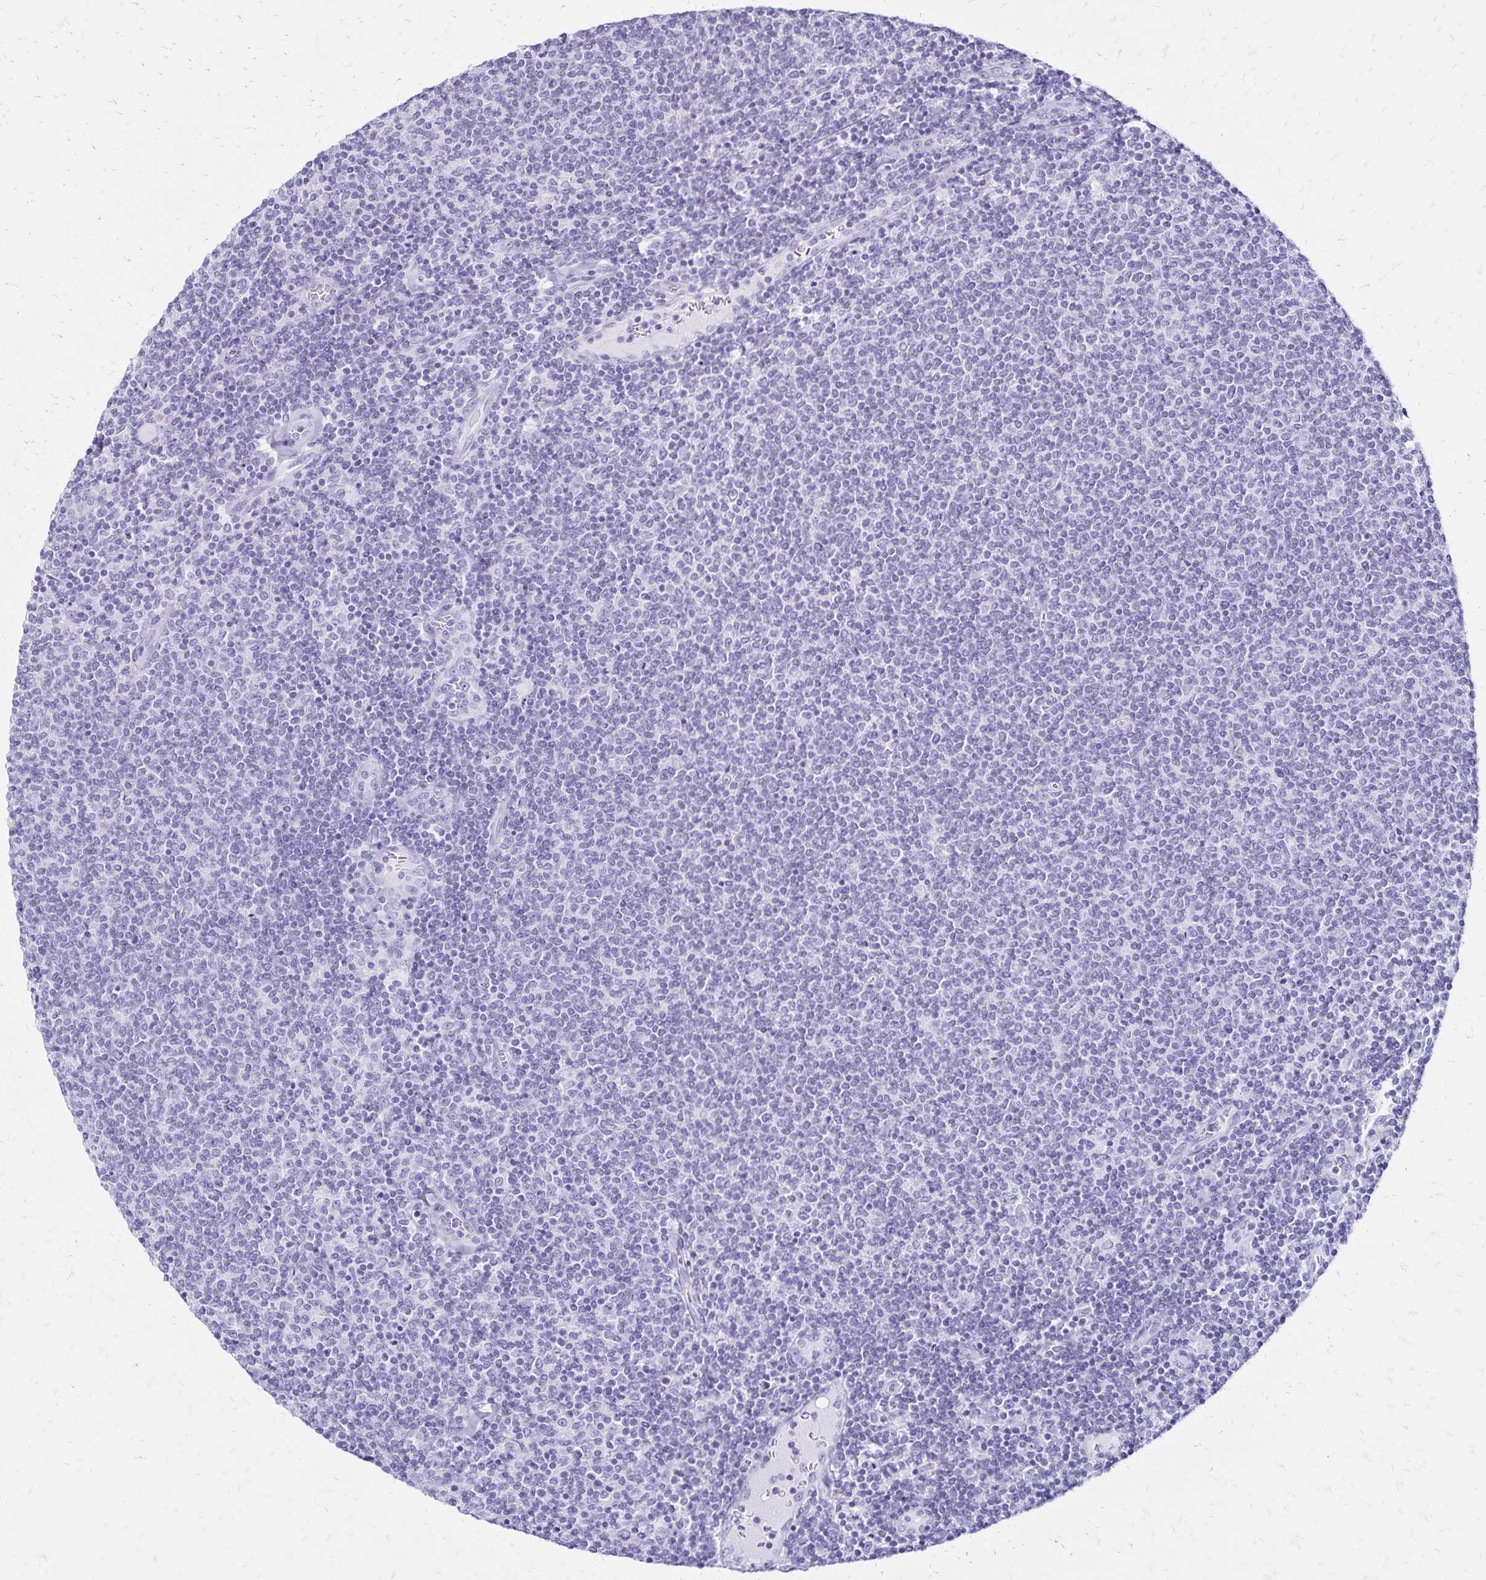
{"staining": {"intensity": "negative", "quantity": "none", "location": "none"}, "tissue": "lymphoma", "cell_type": "Tumor cells", "image_type": "cancer", "snomed": [{"axis": "morphology", "description": "Malignant lymphoma, non-Hodgkin's type, Low grade"}, {"axis": "topography", "description": "Lymph node"}], "caption": "Immunohistochemical staining of human malignant lymphoma, non-Hodgkin's type (low-grade) shows no significant staining in tumor cells.", "gene": "LIN28B", "patient": {"sex": "male", "age": 52}}